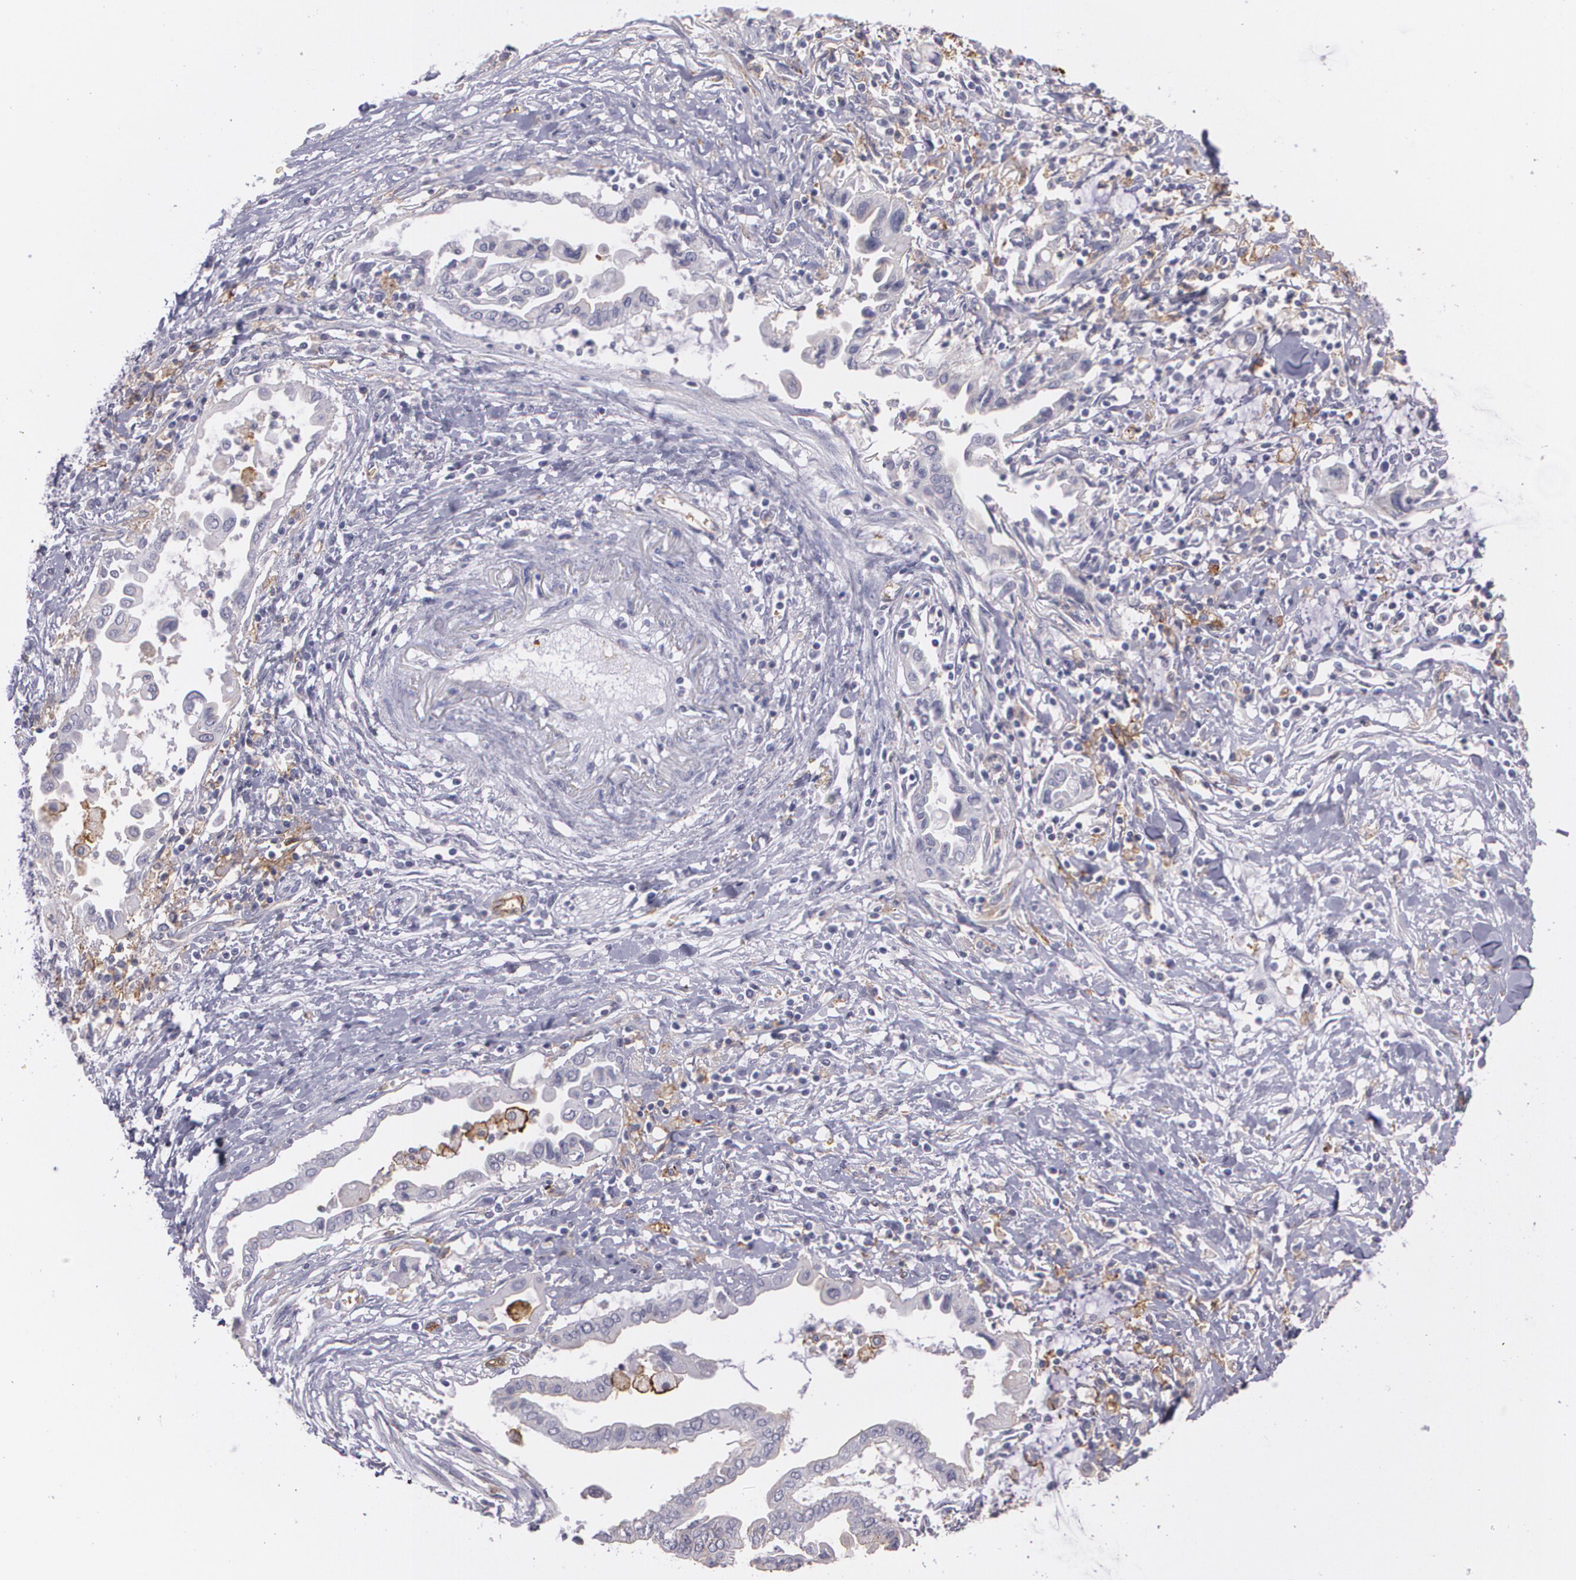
{"staining": {"intensity": "negative", "quantity": "none", "location": "none"}, "tissue": "pancreatic cancer", "cell_type": "Tumor cells", "image_type": "cancer", "snomed": [{"axis": "morphology", "description": "Adenocarcinoma, NOS"}, {"axis": "topography", "description": "Pancreas"}], "caption": "DAB (3,3'-diaminobenzidine) immunohistochemical staining of human adenocarcinoma (pancreatic) shows no significant expression in tumor cells. The staining was performed using DAB (3,3'-diaminobenzidine) to visualize the protein expression in brown, while the nuclei were stained in blue with hematoxylin (Magnification: 20x).", "gene": "ACE", "patient": {"sex": "female", "age": 57}}